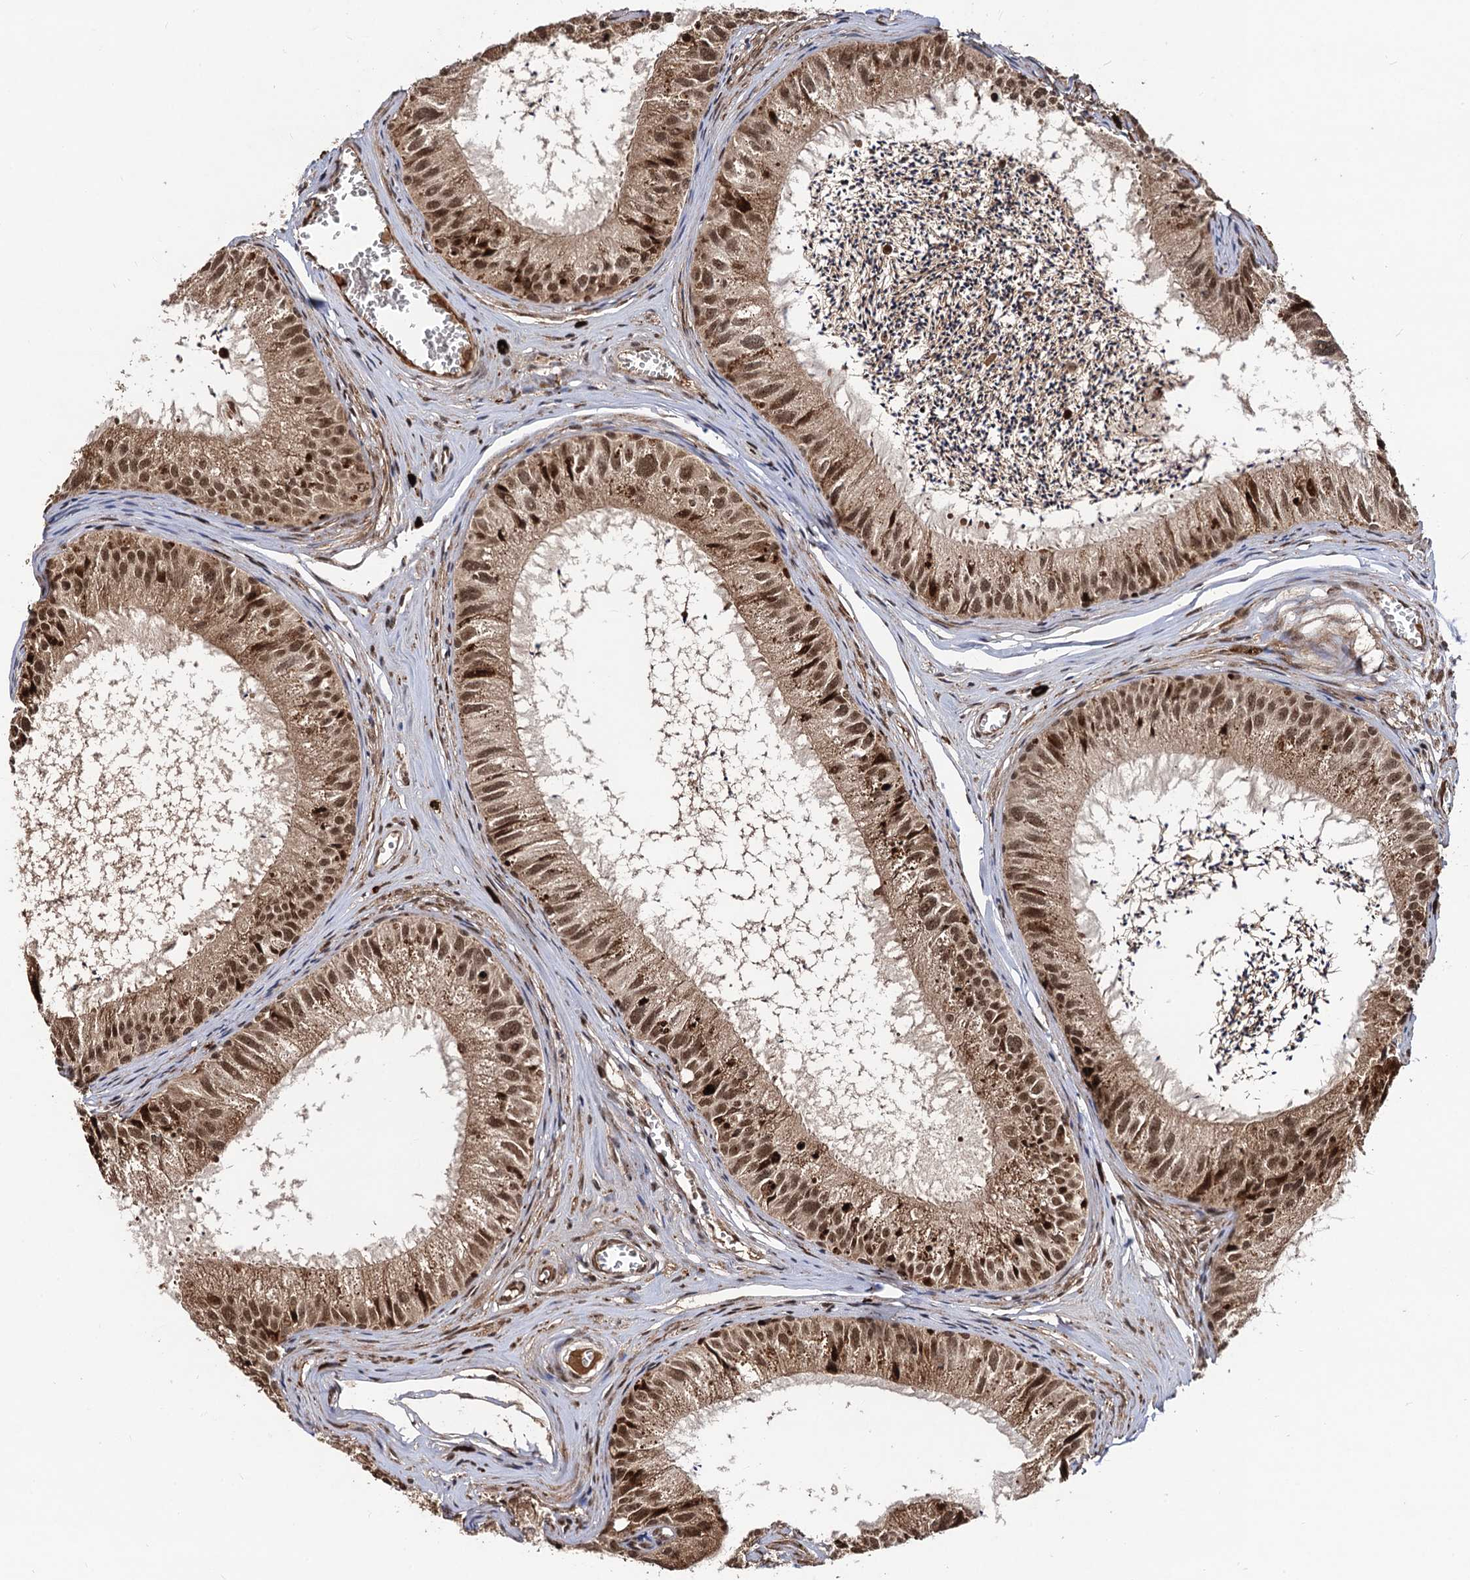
{"staining": {"intensity": "moderate", "quantity": ">75%", "location": "cytoplasmic/membranous,nuclear"}, "tissue": "epididymis", "cell_type": "Glandular cells", "image_type": "normal", "snomed": [{"axis": "morphology", "description": "Normal tissue, NOS"}, {"axis": "topography", "description": "Epididymis"}], "caption": "Protein positivity by immunohistochemistry reveals moderate cytoplasmic/membranous,nuclear positivity in approximately >75% of glandular cells in unremarkable epididymis.", "gene": "SFSWAP", "patient": {"sex": "male", "age": 79}}